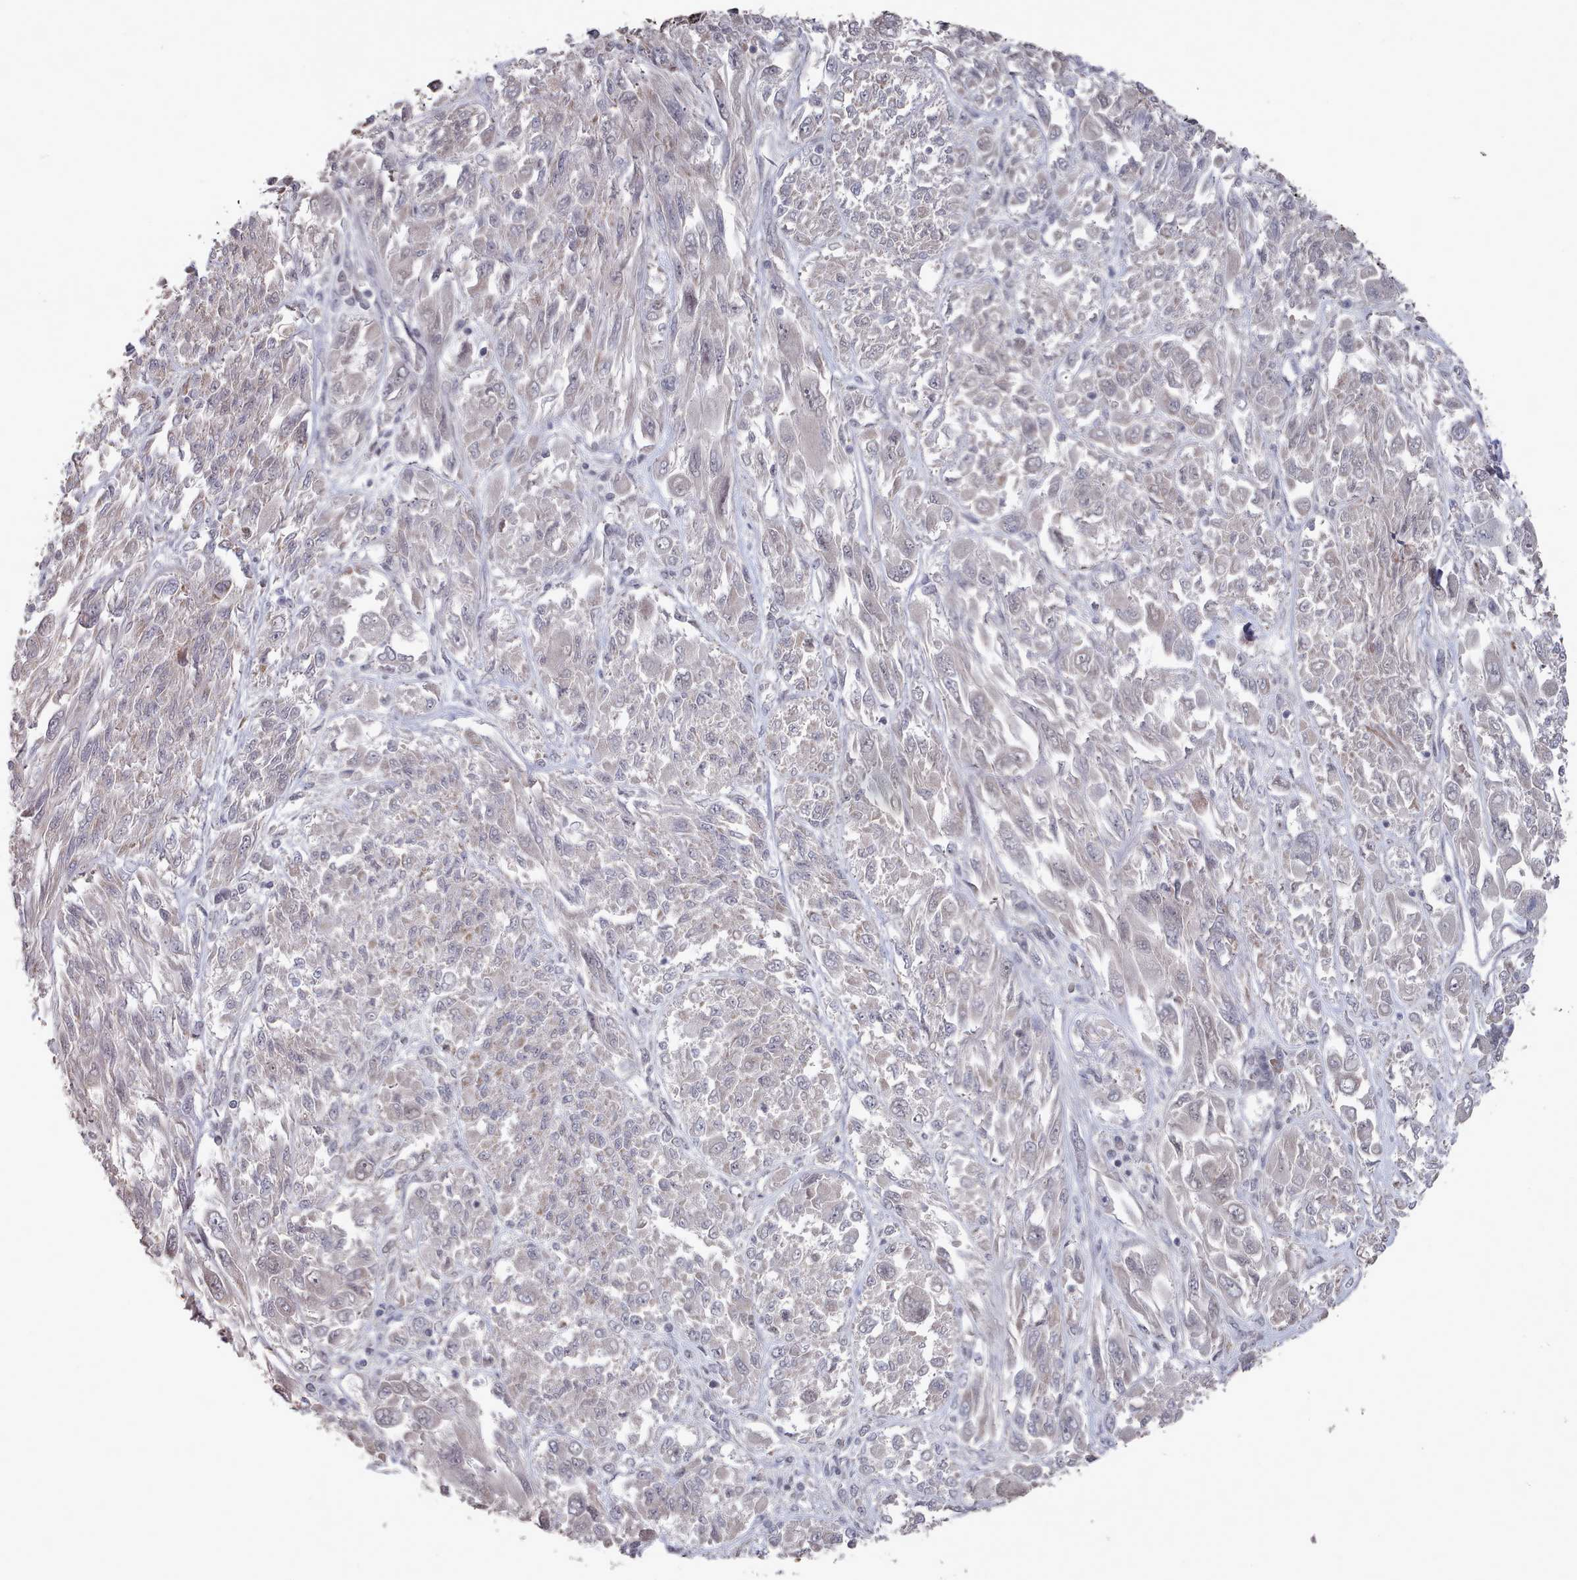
{"staining": {"intensity": "negative", "quantity": "none", "location": "none"}, "tissue": "melanoma", "cell_type": "Tumor cells", "image_type": "cancer", "snomed": [{"axis": "morphology", "description": "Malignant melanoma, NOS"}, {"axis": "topography", "description": "Skin"}], "caption": "This is a histopathology image of immunohistochemistry staining of melanoma, which shows no staining in tumor cells.", "gene": "CPSF4", "patient": {"sex": "female", "age": 91}}